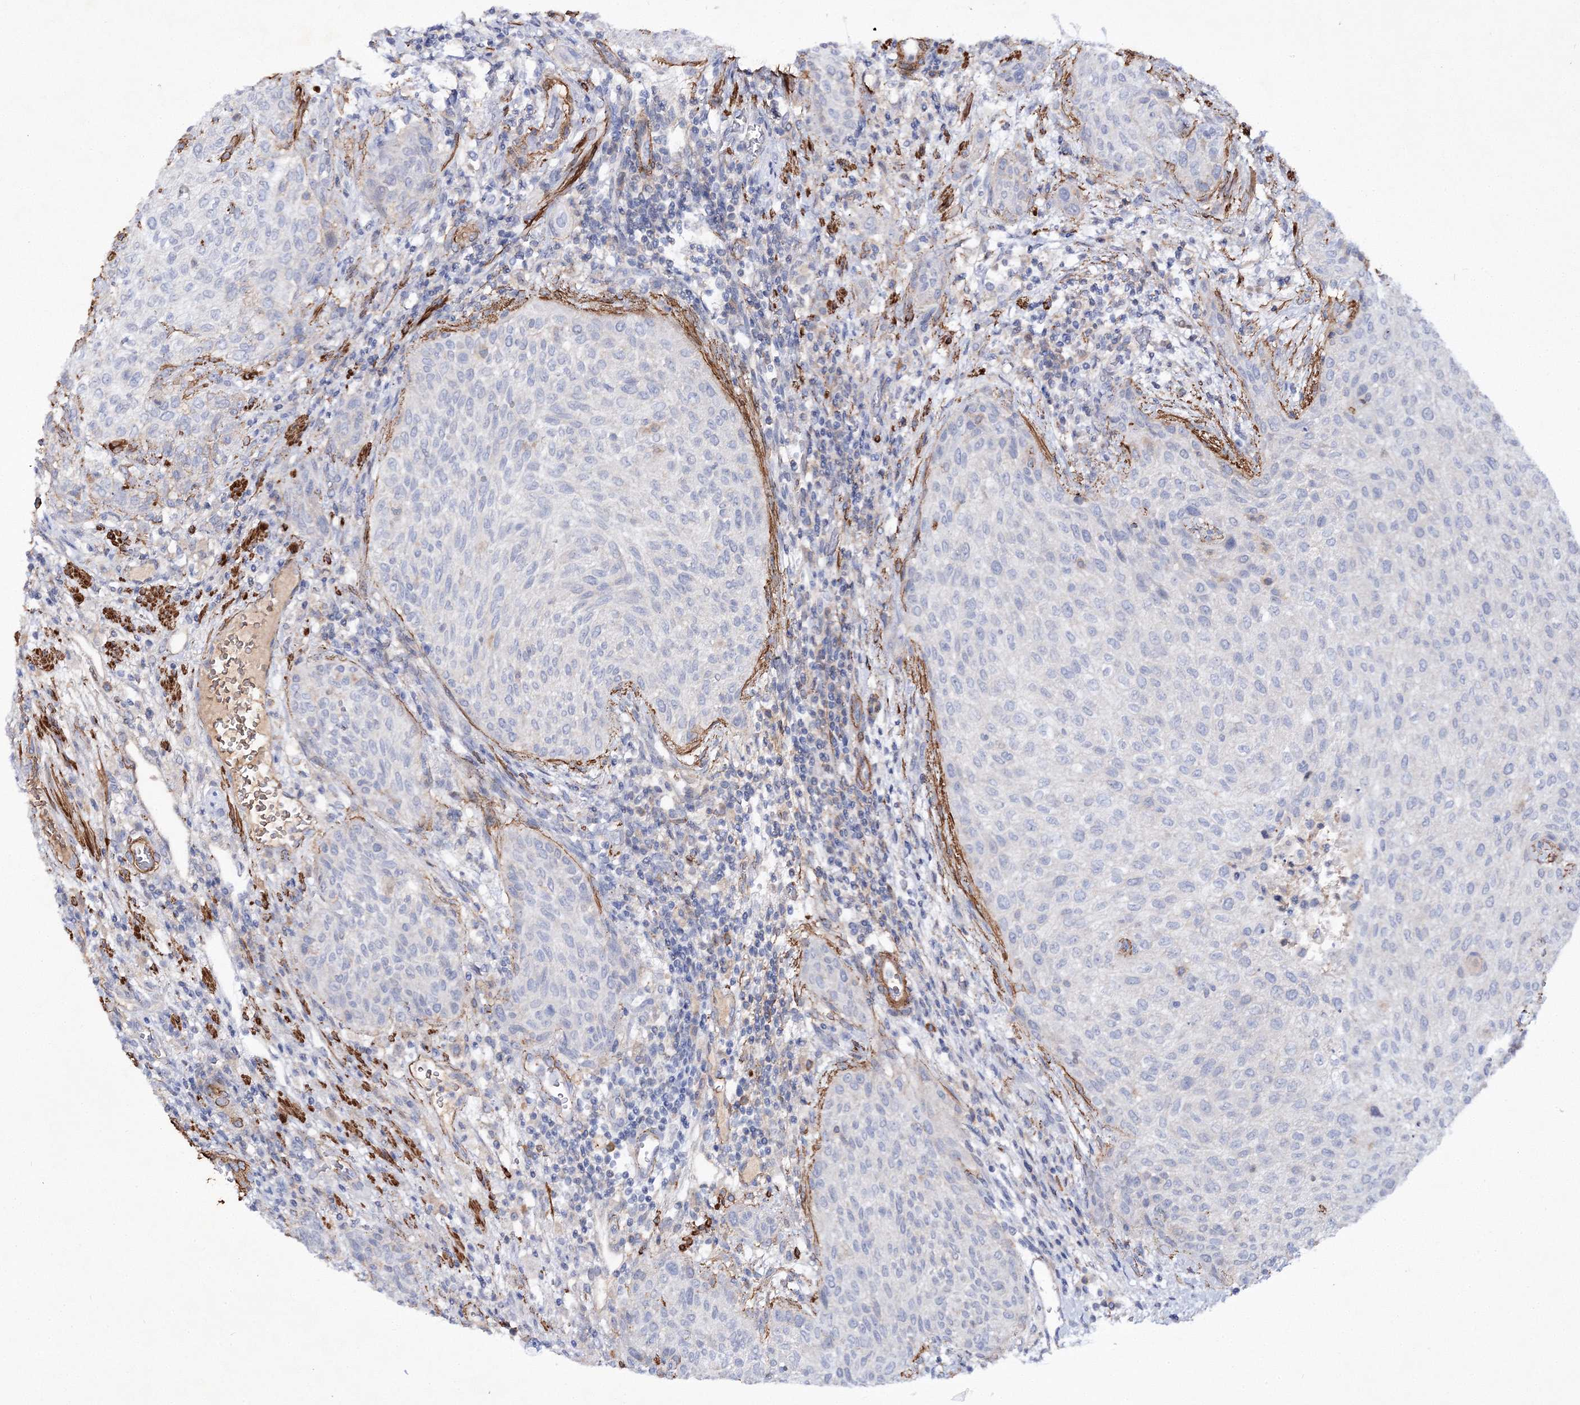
{"staining": {"intensity": "negative", "quantity": "none", "location": "none"}, "tissue": "urothelial cancer", "cell_type": "Tumor cells", "image_type": "cancer", "snomed": [{"axis": "morphology", "description": "Urothelial carcinoma, High grade"}, {"axis": "topography", "description": "Urinary bladder"}], "caption": "Immunohistochemical staining of urothelial cancer demonstrates no significant positivity in tumor cells.", "gene": "RTN2", "patient": {"sex": "male", "age": 35}}